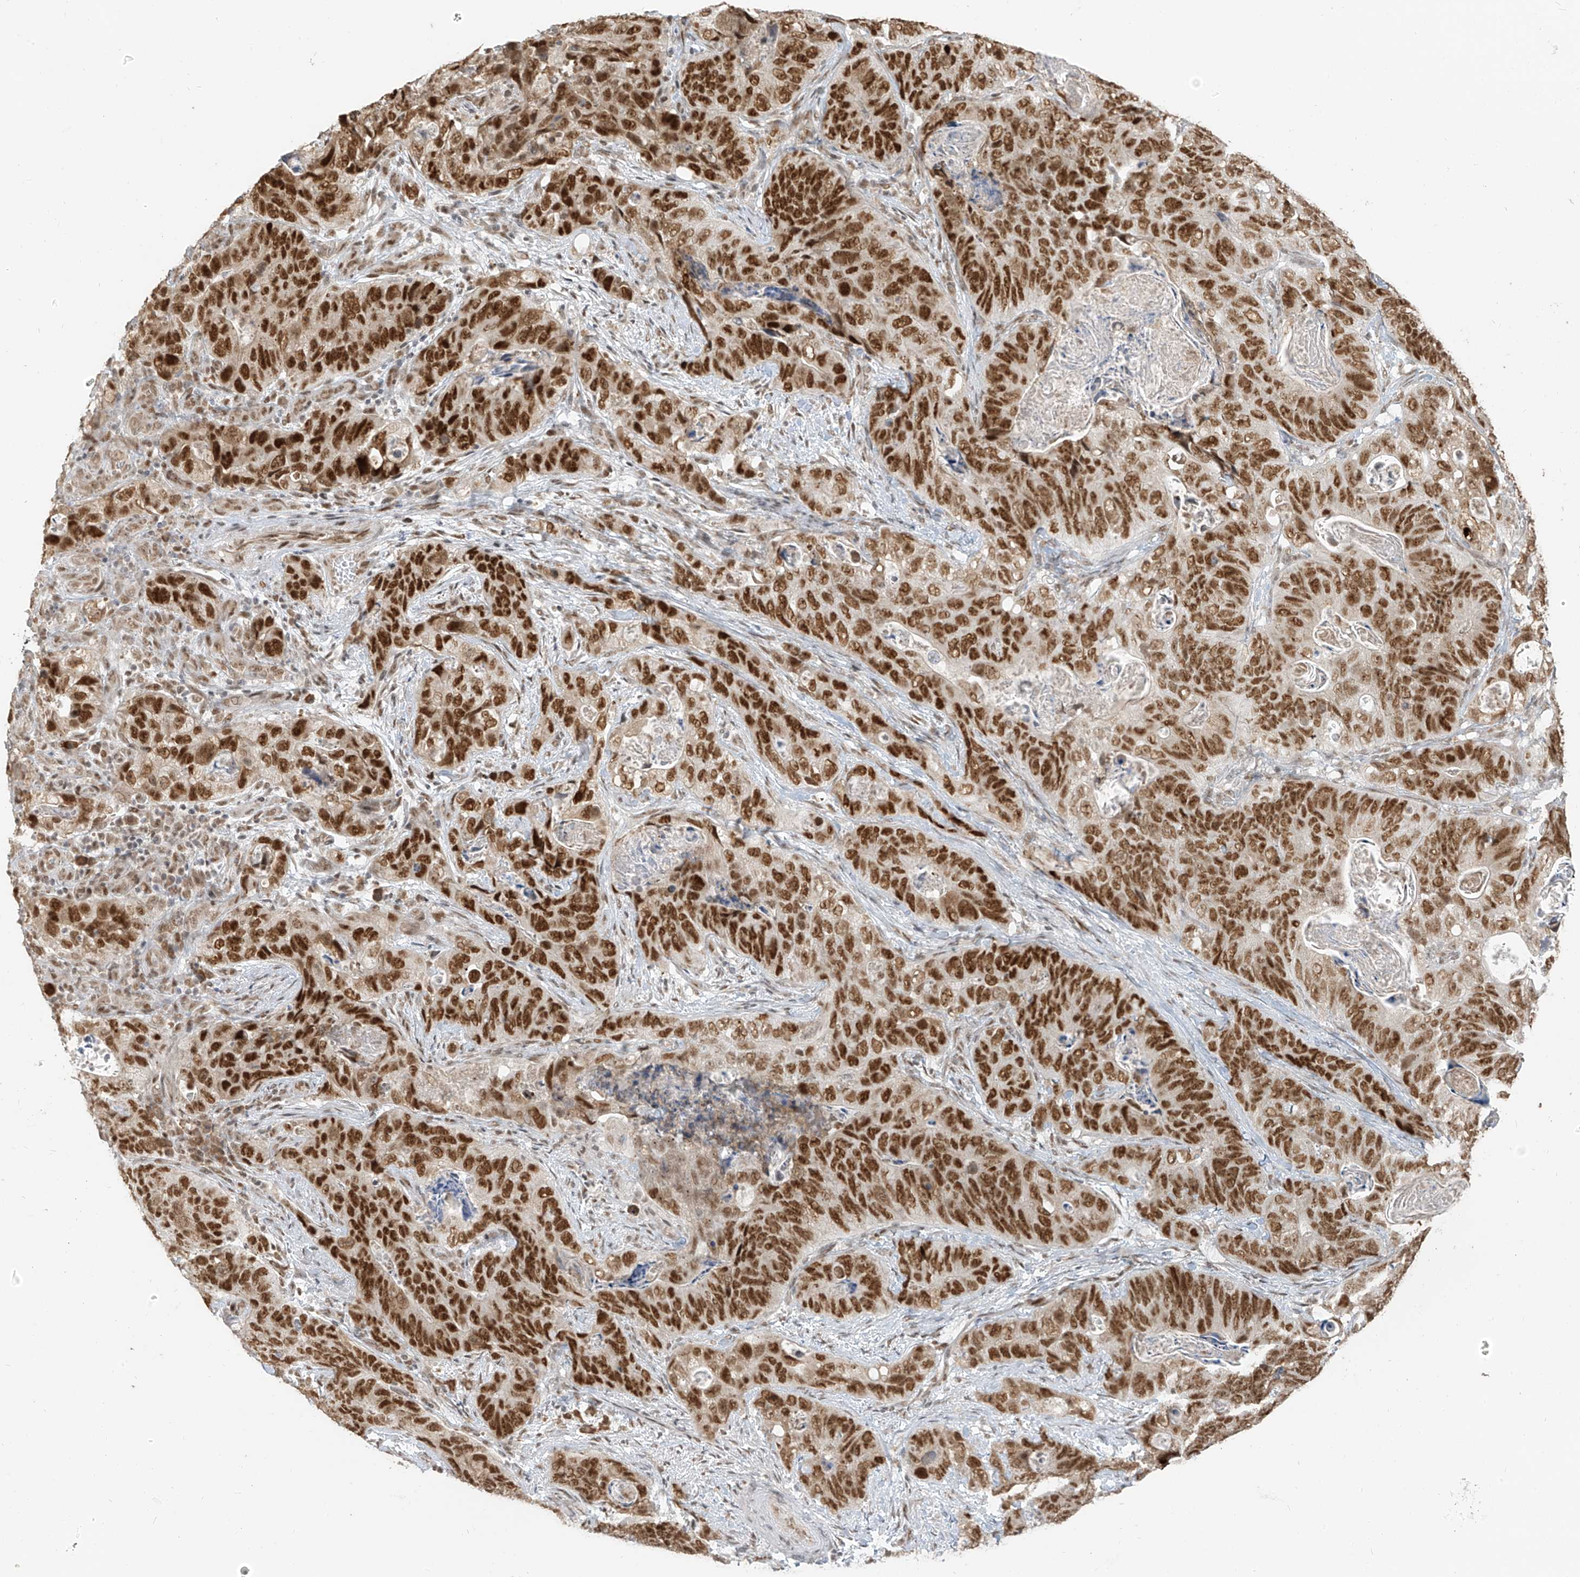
{"staining": {"intensity": "strong", "quantity": ">75%", "location": "nuclear"}, "tissue": "stomach cancer", "cell_type": "Tumor cells", "image_type": "cancer", "snomed": [{"axis": "morphology", "description": "Normal tissue, NOS"}, {"axis": "morphology", "description": "Adenocarcinoma, NOS"}, {"axis": "topography", "description": "Stomach"}], "caption": "A photomicrograph of human stomach cancer (adenocarcinoma) stained for a protein exhibits strong nuclear brown staining in tumor cells.", "gene": "ZMYM2", "patient": {"sex": "female", "age": 89}}